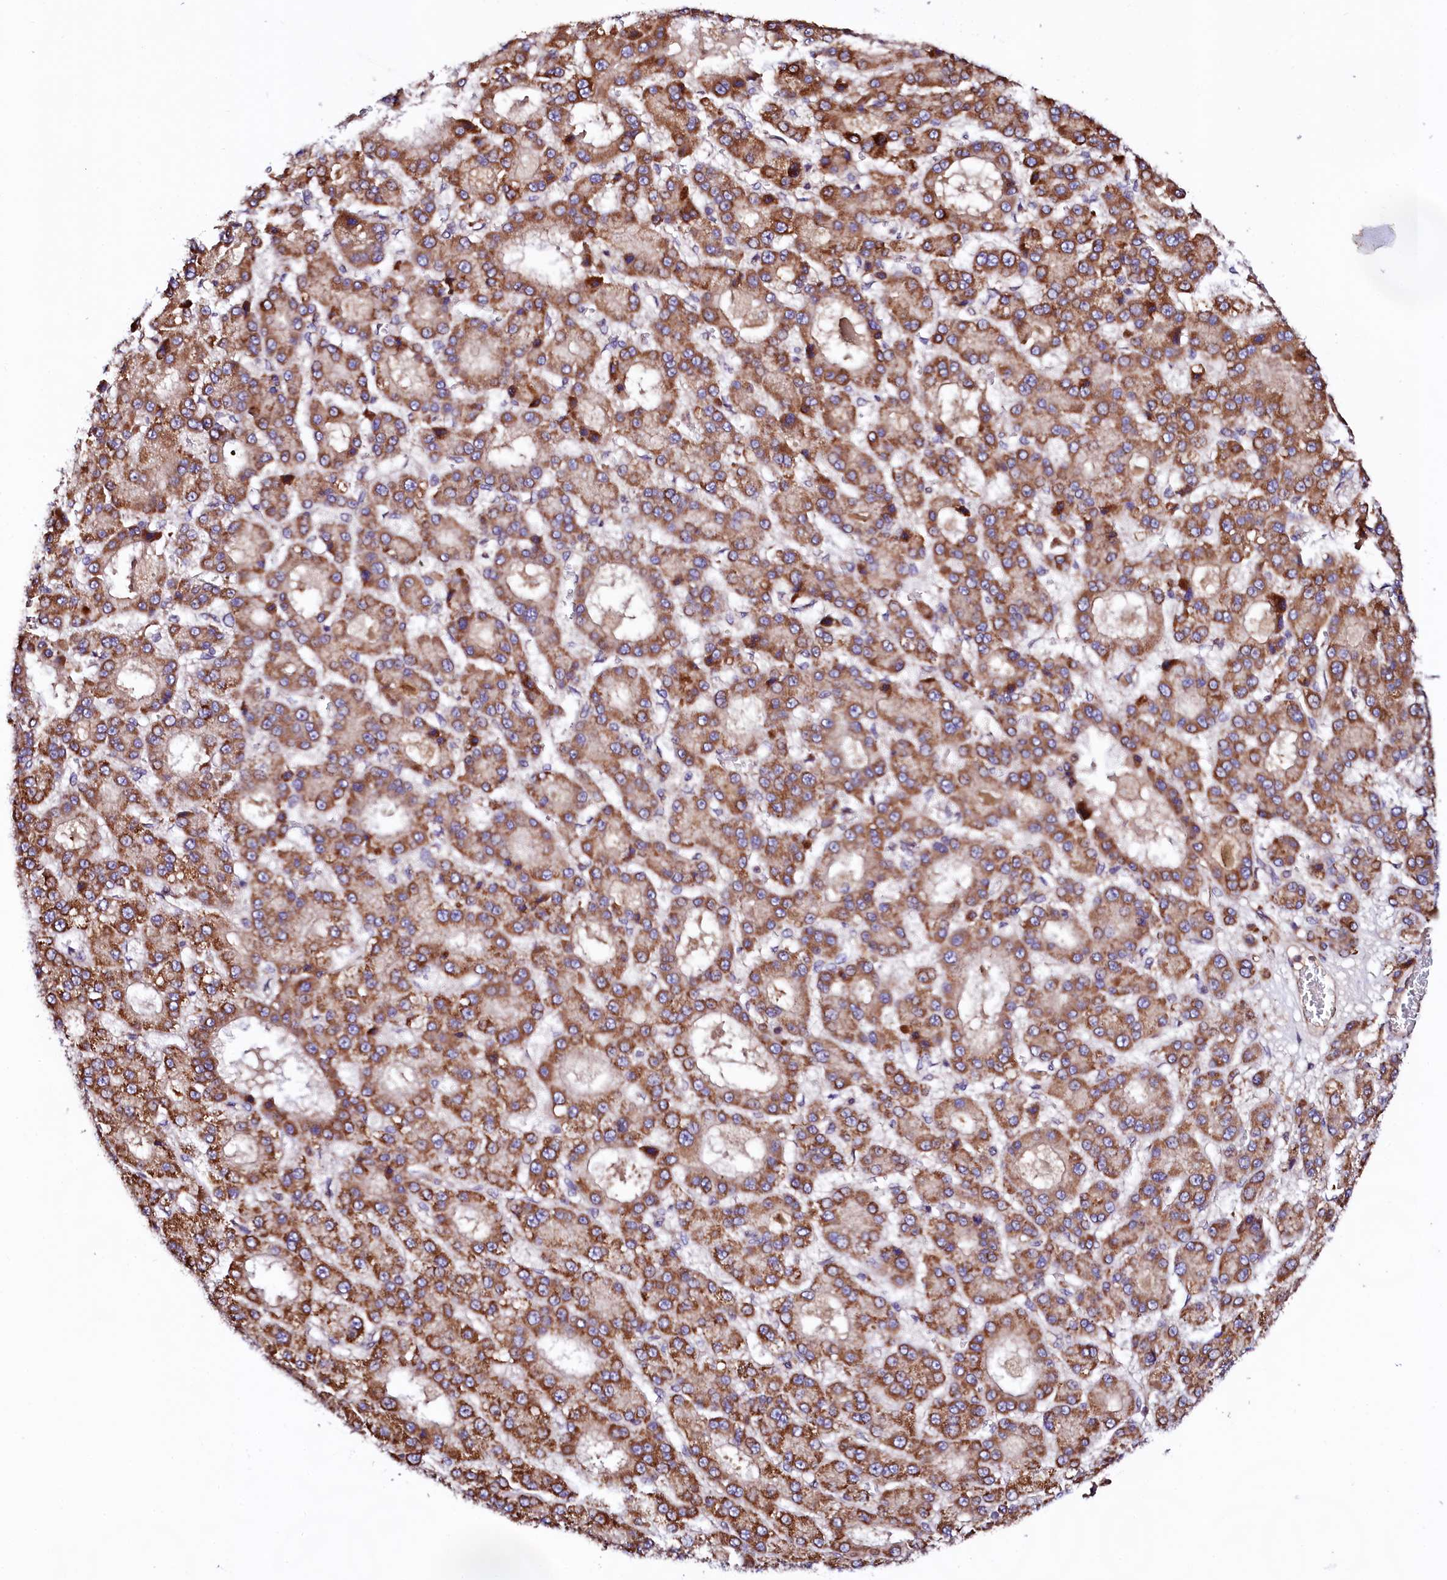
{"staining": {"intensity": "moderate", "quantity": ">75%", "location": "cytoplasmic/membranous"}, "tissue": "liver cancer", "cell_type": "Tumor cells", "image_type": "cancer", "snomed": [{"axis": "morphology", "description": "Carcinoma, Hepatocellular, NOS"}, {"axis": "topography", "description": "Liver"}], "caption": "Immunohistochemistry (IHC) staining of liver cancer (hepatocellular carcinoma), which exhibits medium levels of moderate cytoplasmic/membranous expression in about >75% of tumor cells indicating moderate cytoplasmic/membranous protein staining. The staining was performed using DAB (3,3'-diaminobenzidine) (brown) for protein detection and nuclei were counterstained in hematoxylin (blue).", "gene": "UBE3C", "patient": {"sex": "male", "age": 70}}